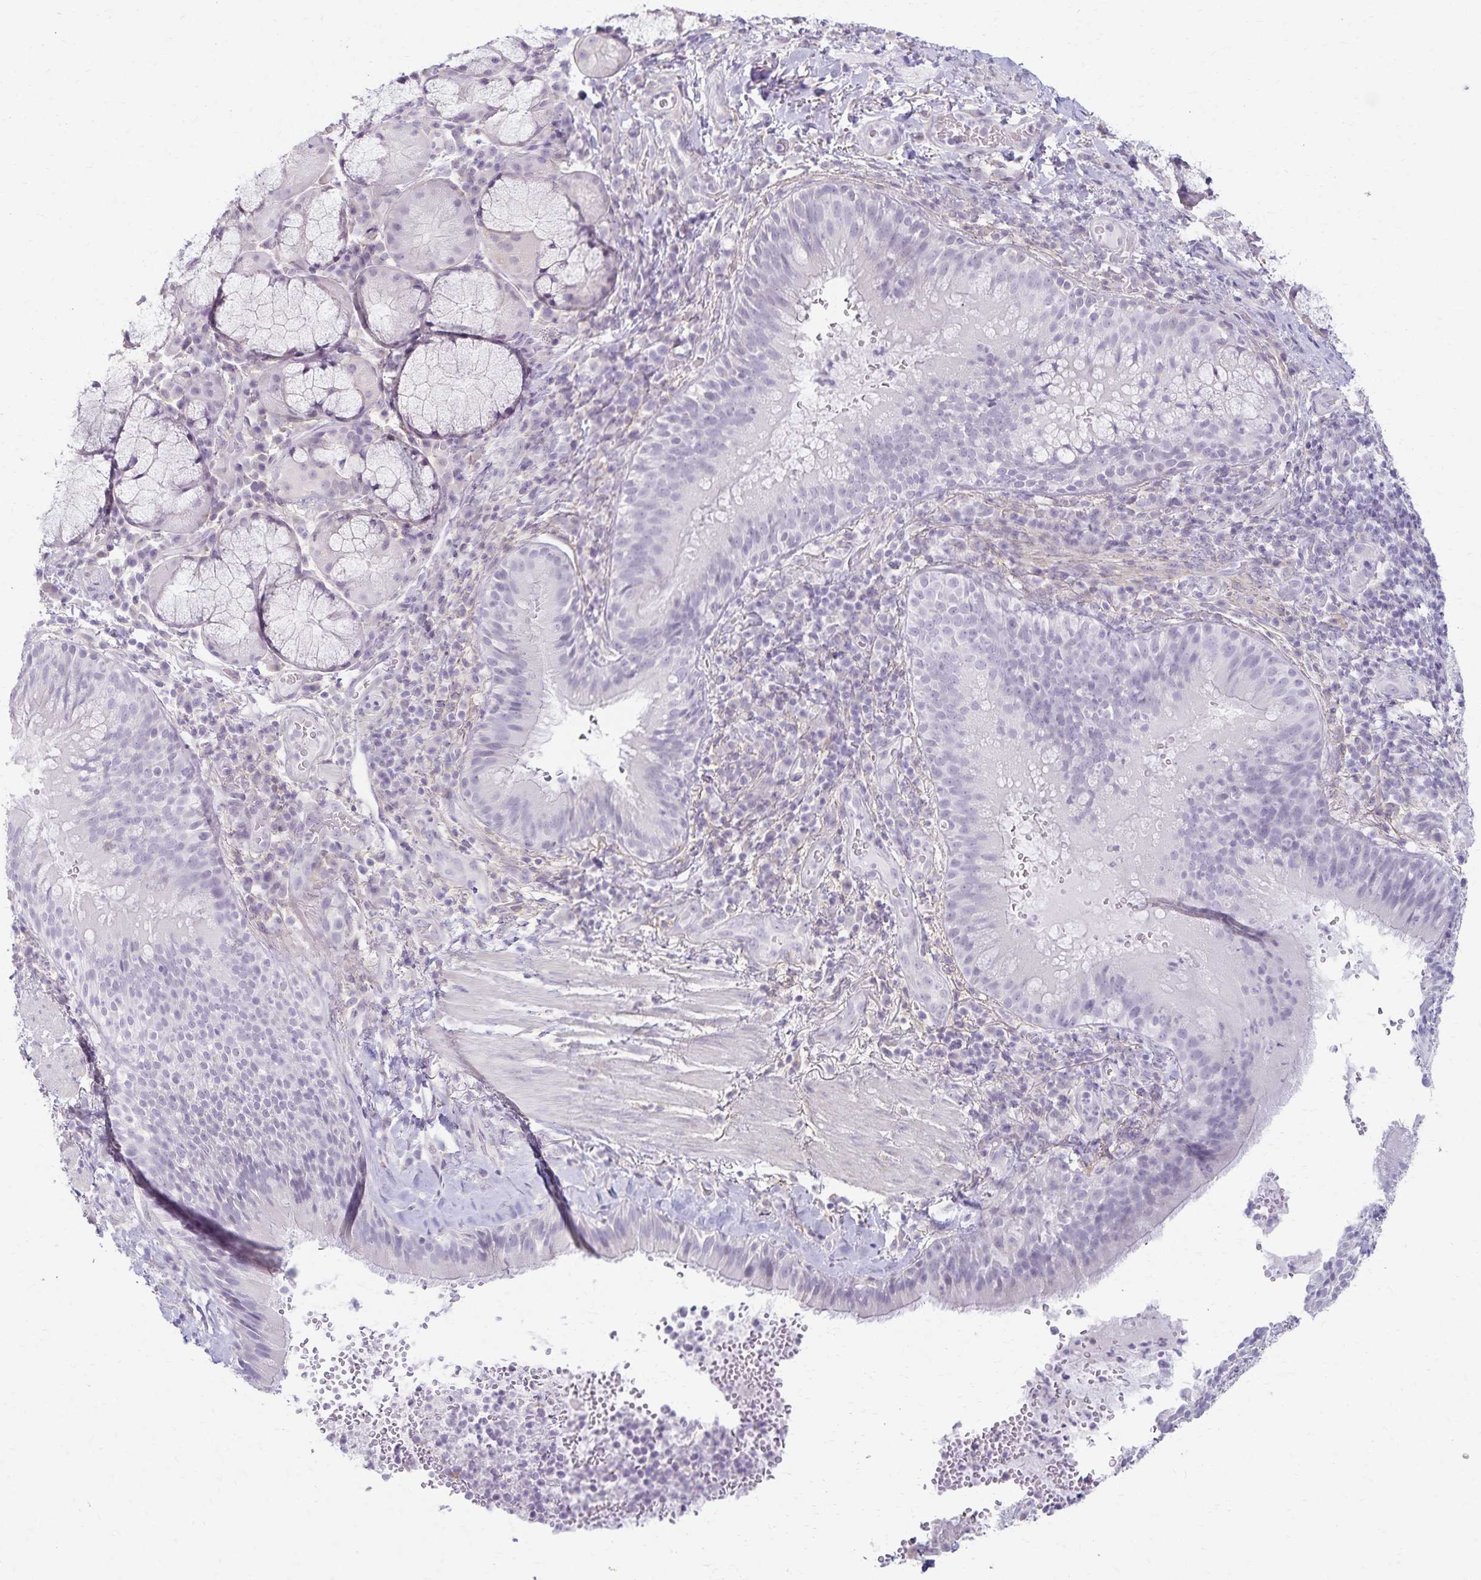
{"staining": {"intensity": "negative", "quantity": "none", "location": "none"}, "tissue": "bronchus", "cell_type": "Respiratory epithelial cells", "image_type": "normal", "snomed": [{"axis": "morphology", "description": "Normal tissue, NOS"}, {"axis": "topography", "description": "Lymph node"}, {"axis": "topography", "description": "Bronchus"}], "caption": "The photomicrograph displays no staining of respiratory epithelial cells in unremarkable bronchus.", "gene": "KISS1", "patient": {"sex": "male", "age": 56}}